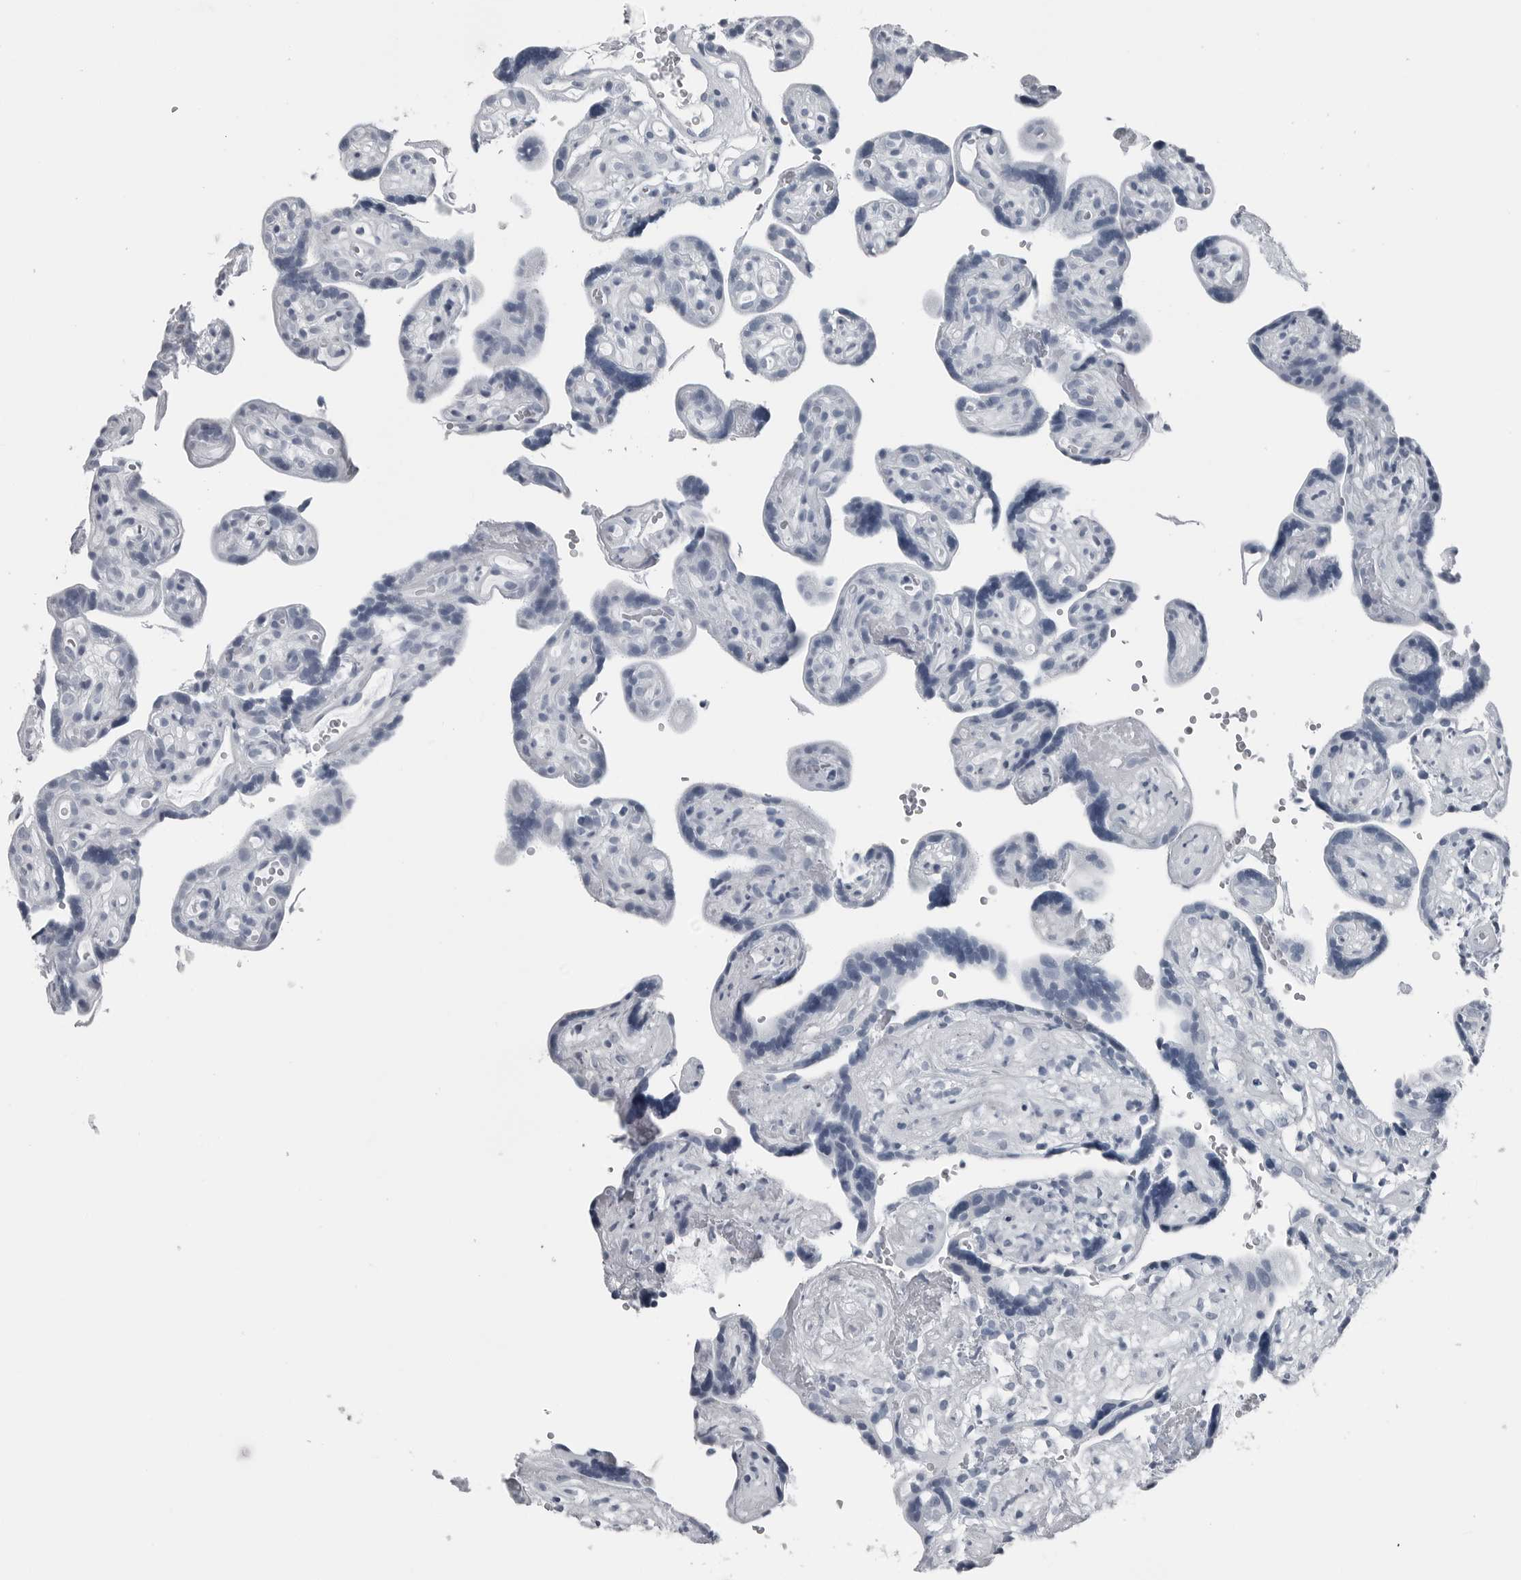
{"staining": {"intensity": "negative", "quantity": "none", "location": "none"}, "tissue": "placenta", "cell_type": "Decidual cells", "image_type": "normal", "snomed": [{"axis": "morphology", "description": "Normal tissue, NOS"}, {"axis": "topography", "description": "Placenta"}], "caption": "This is an immunohistochemistry micrograph of benign placenta. There is no expression in decidual cells.", "gene": "SPINK1", "patient": {"sex": "female", "age": 30}}